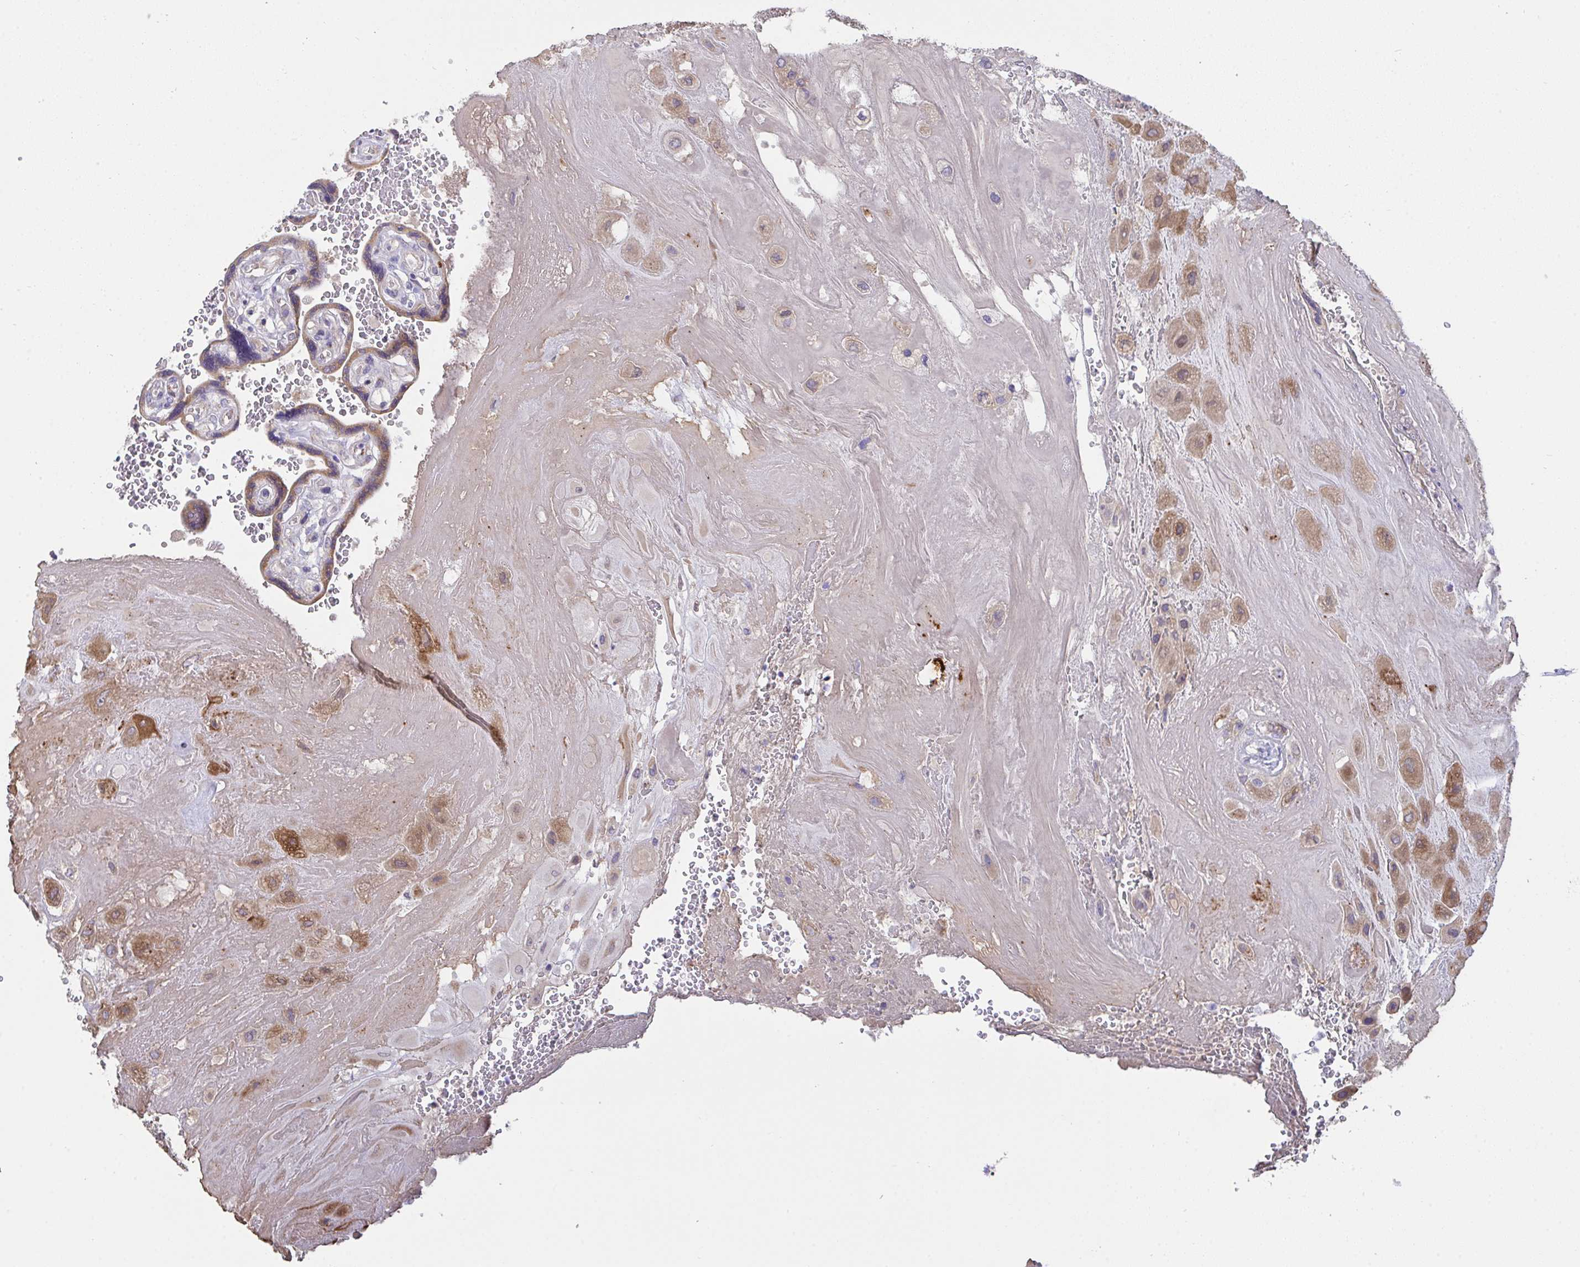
{"staining": {"intensity": "moderate", "quantity": ">75%", "location": "cytoplasmic/membranous"}, "tissue": "placenta", "cell_type": "Decidual cells", "image_type": "normal", "snomed": [{"axis": "morphology", "description": "Normal tissue, NOS"}, {"axis": "topography", "description": "Placenta"}], "caption": "Protein staining of benign placenta demonstrates moderate cytoplasmic/membranous staining in approximately >75% of decidual cells. (DAB IHC, brown staining for protein, blue staining for nuclei).", "gene": "MIA3", "patient": {"sex": "female", "age": 32}}